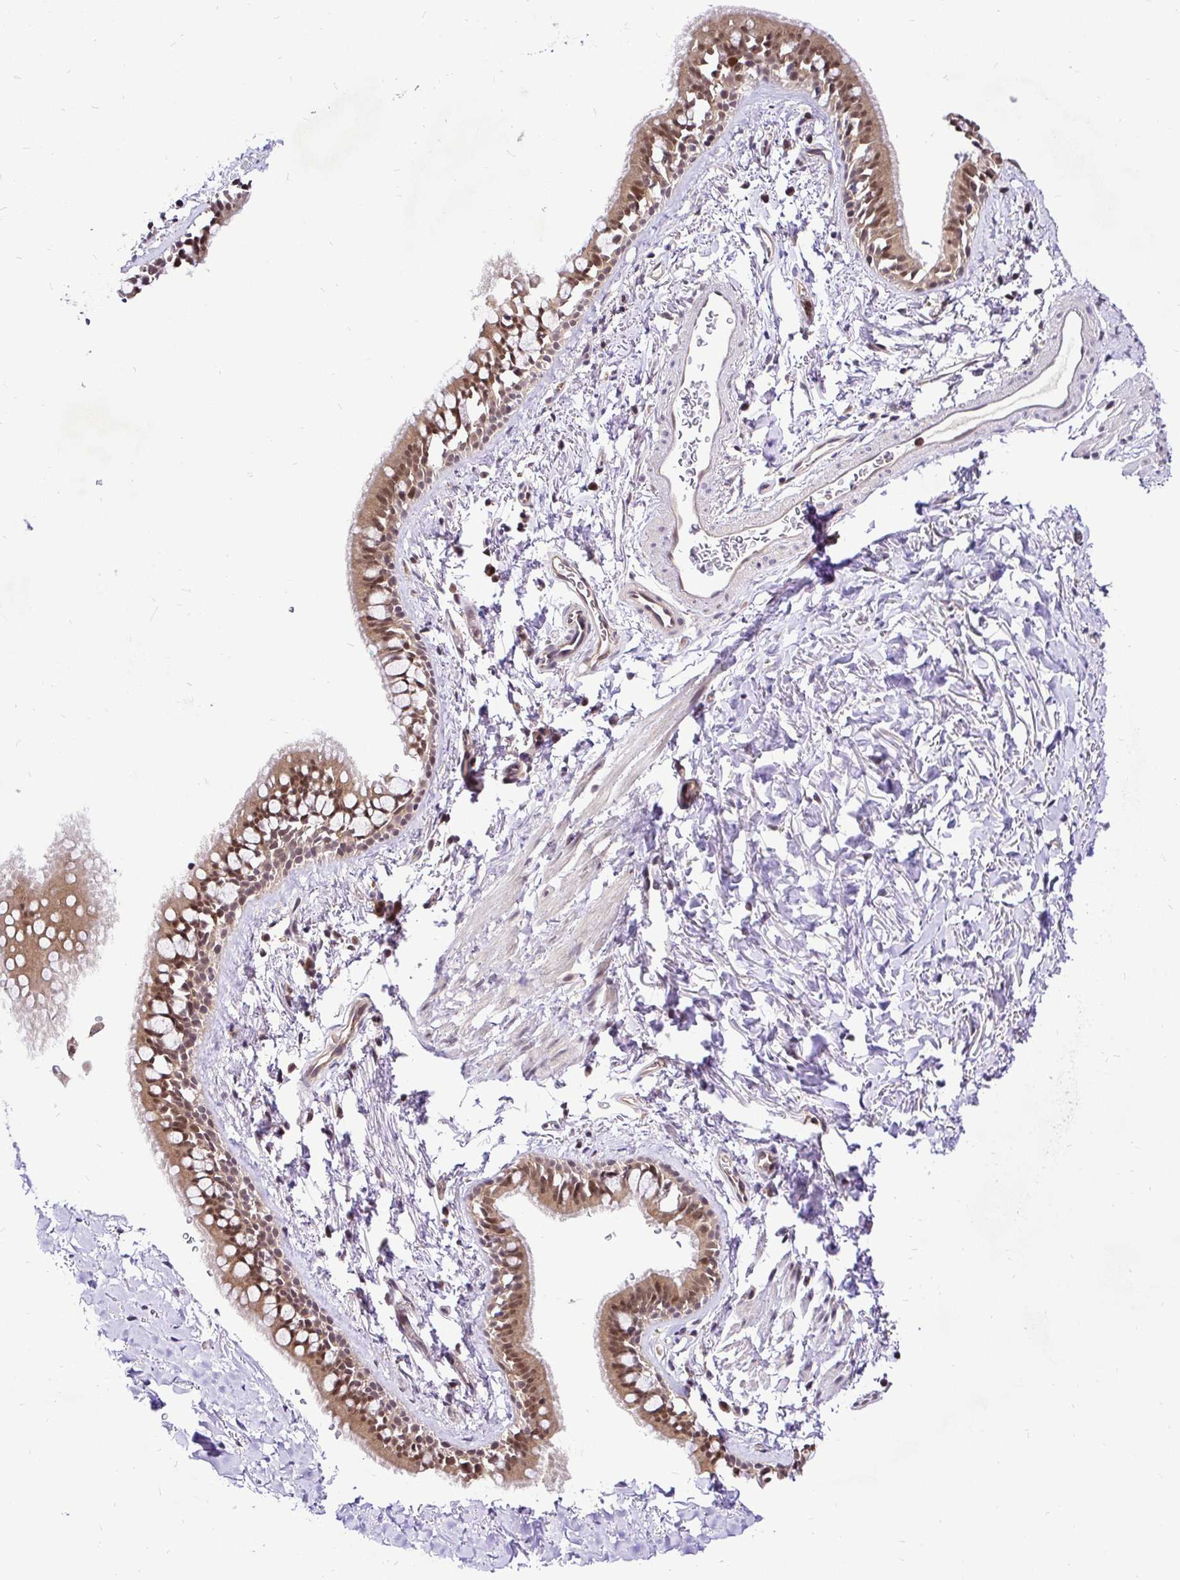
{"staining": {"intensity": "moderate", "quantity": ">75%", "location": "cytoplasmic/membranous,nuclear"}, "tissue": "bronchus", "cell_type": "Respiratory epithelial cells", "image_type": "normal", "snomed": [{"axis": "morphology", "description": "Normal tissue, NOS"}, {"axis": "topography", "description": "Lymph node"}, {"axis": "topography", "description": "Cartilage tissue"}, {"axis": "topography", "description": "Bronchus"}], "caption": "A brown stain labels moderate cytoplasmic/membranous,nuclear positivity of a protein in respiratory epithelial cells of unremarkable bronchus. The staining was performed using DAB to visualize the protein expression in brown, while the nuclei were stained in blue with hematoxylin (Magnification: 20x).", "gene": "UBE2M", "patient": {"sex": "female", "age": 70}}